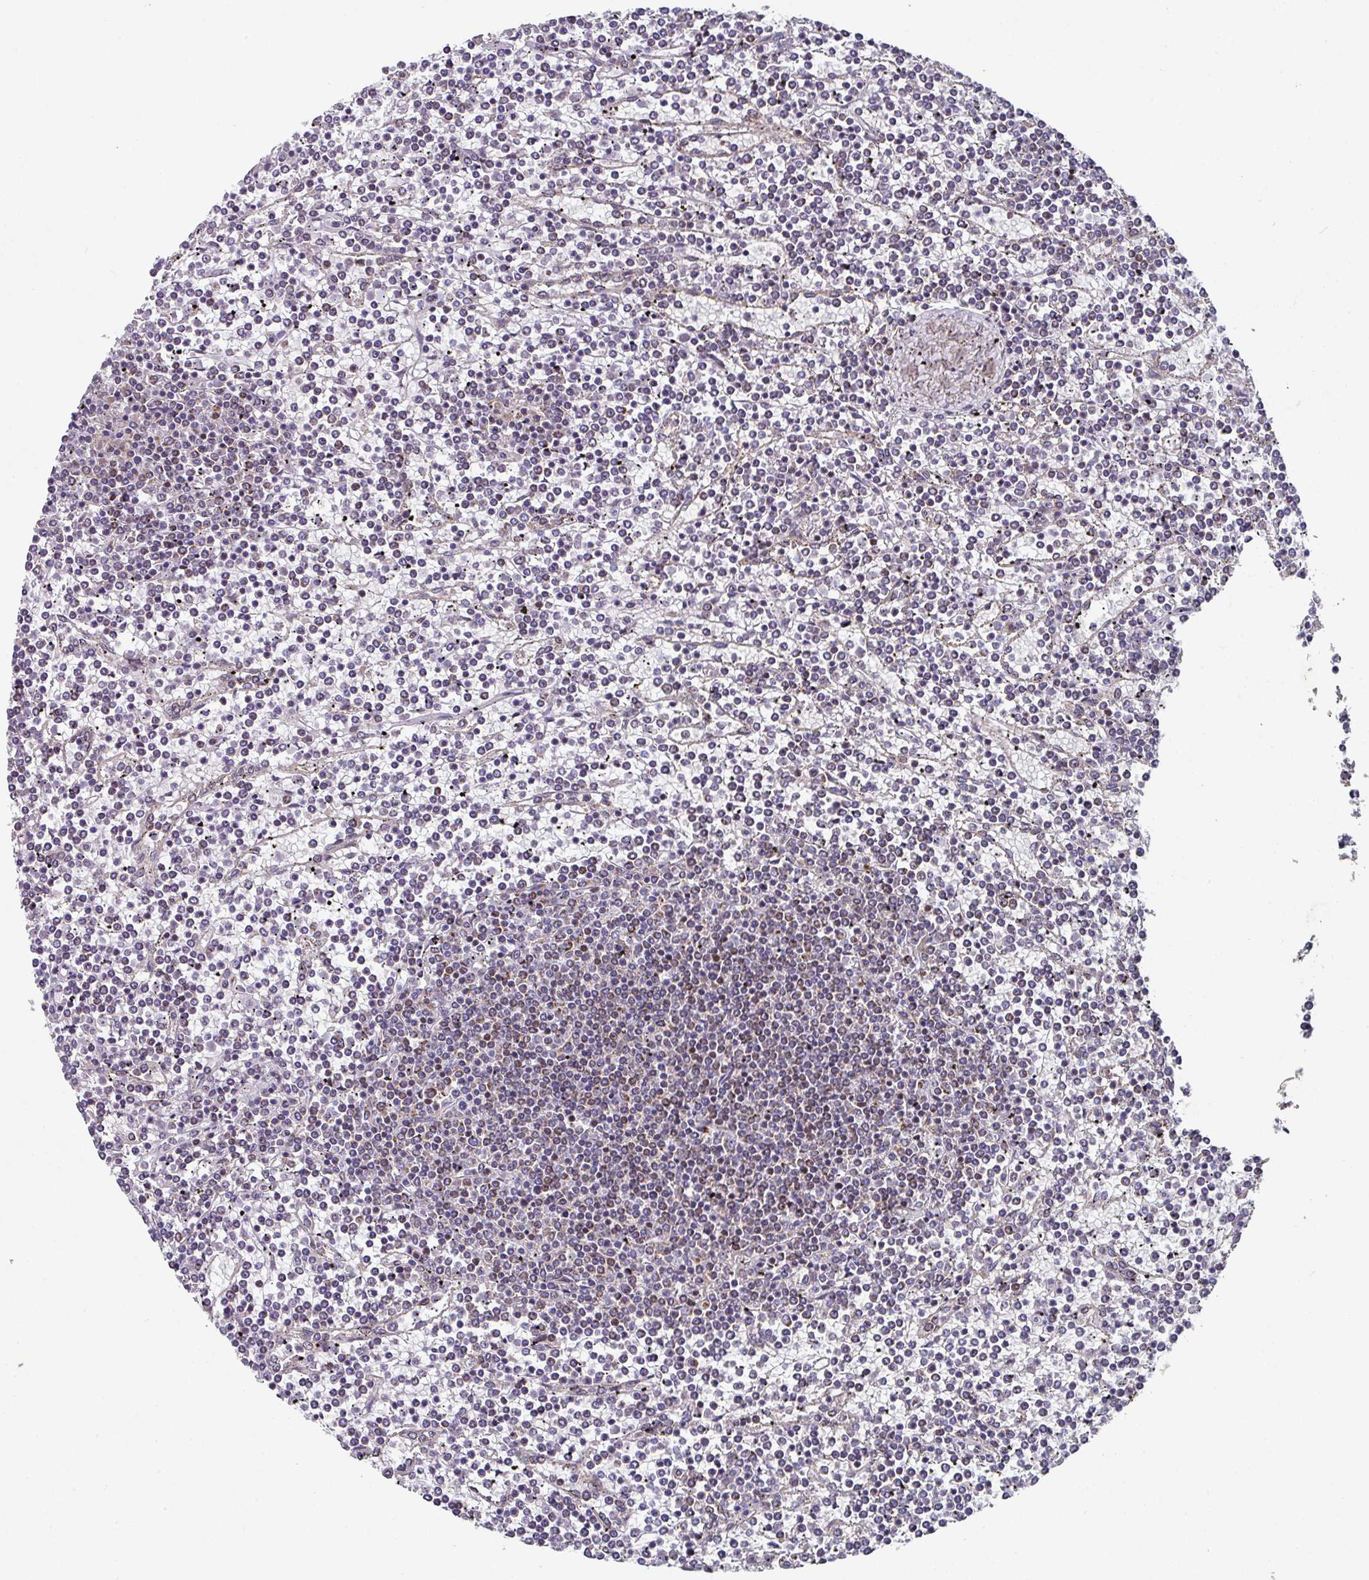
{"staining": {"intensity": "negative", "quantity": "none", "location": "none"}, "tissue": "lymphoma", "cell_type": "Tumor cells", "image_type": "cancer", "snomed": [{"axis": "morphology", "description": "Malignant lymphoma, non-Hodgkin's type, Low grade"}, {"axis": "topography", "description": "Spleen"}], "caption": "High power microscopy histopathology image of an immunohistochemistry (IHC) image of lymphoma, revealing no significant staining in tumor cells.", "gene": "CBX7", "patient": {"sex": "female", "age": 19}}